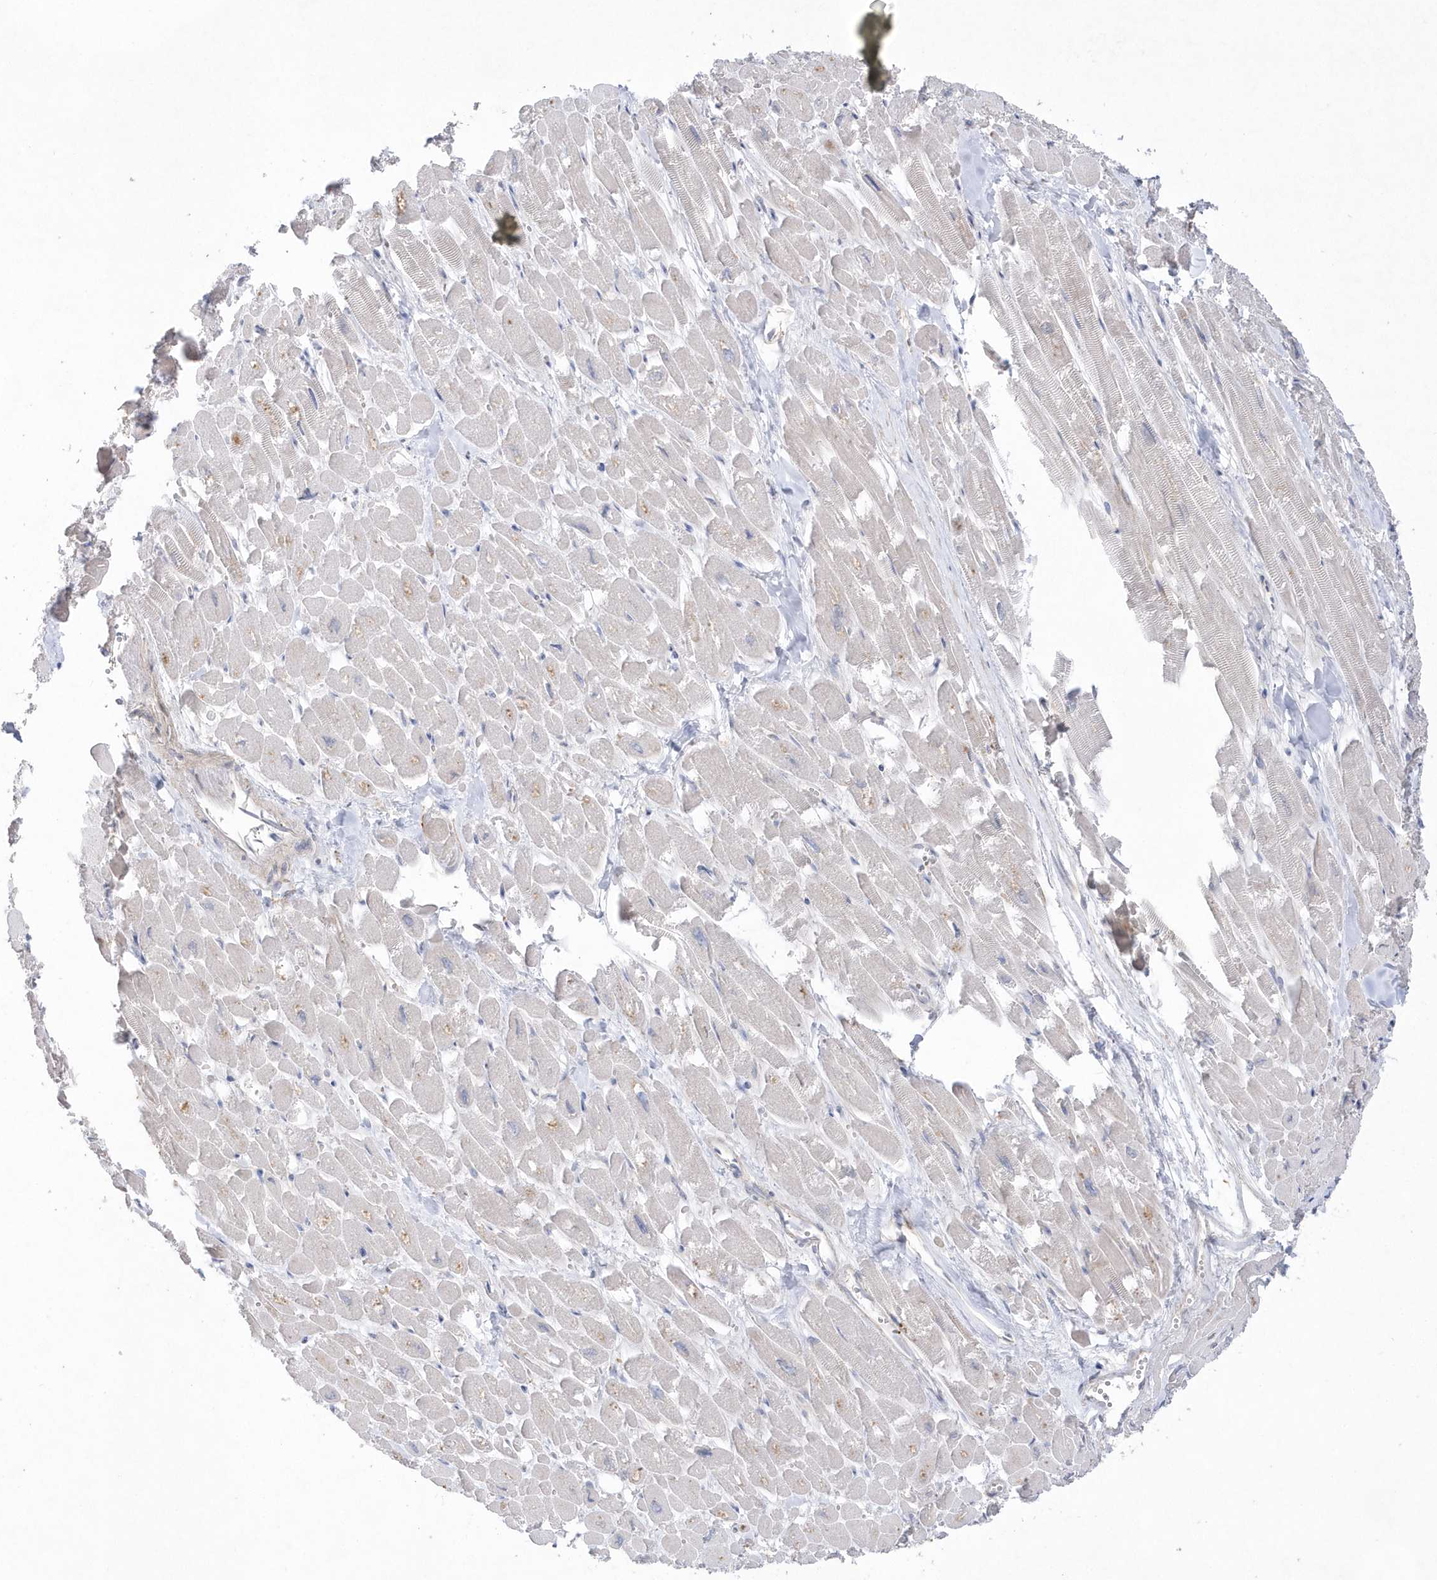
{"staining": {"intensity": "negative", "quantity": "none", "location": "none"}, "tissue": "heart muscle", "cell_type": "Cardiomyocytes", "image_type": "normal", "snomed": [{"axis": "morphology", "description": "Normal tissue, NOS"}, {"axis": "topography", "description": "Heart"}], "caption": "Heart muscle stained for a protein using immunohistochemistry (IHC) displays no positivity cardiomyocytes.", "gene": "TMEM132B", "patient": {"sex": "male", "age": 54}}